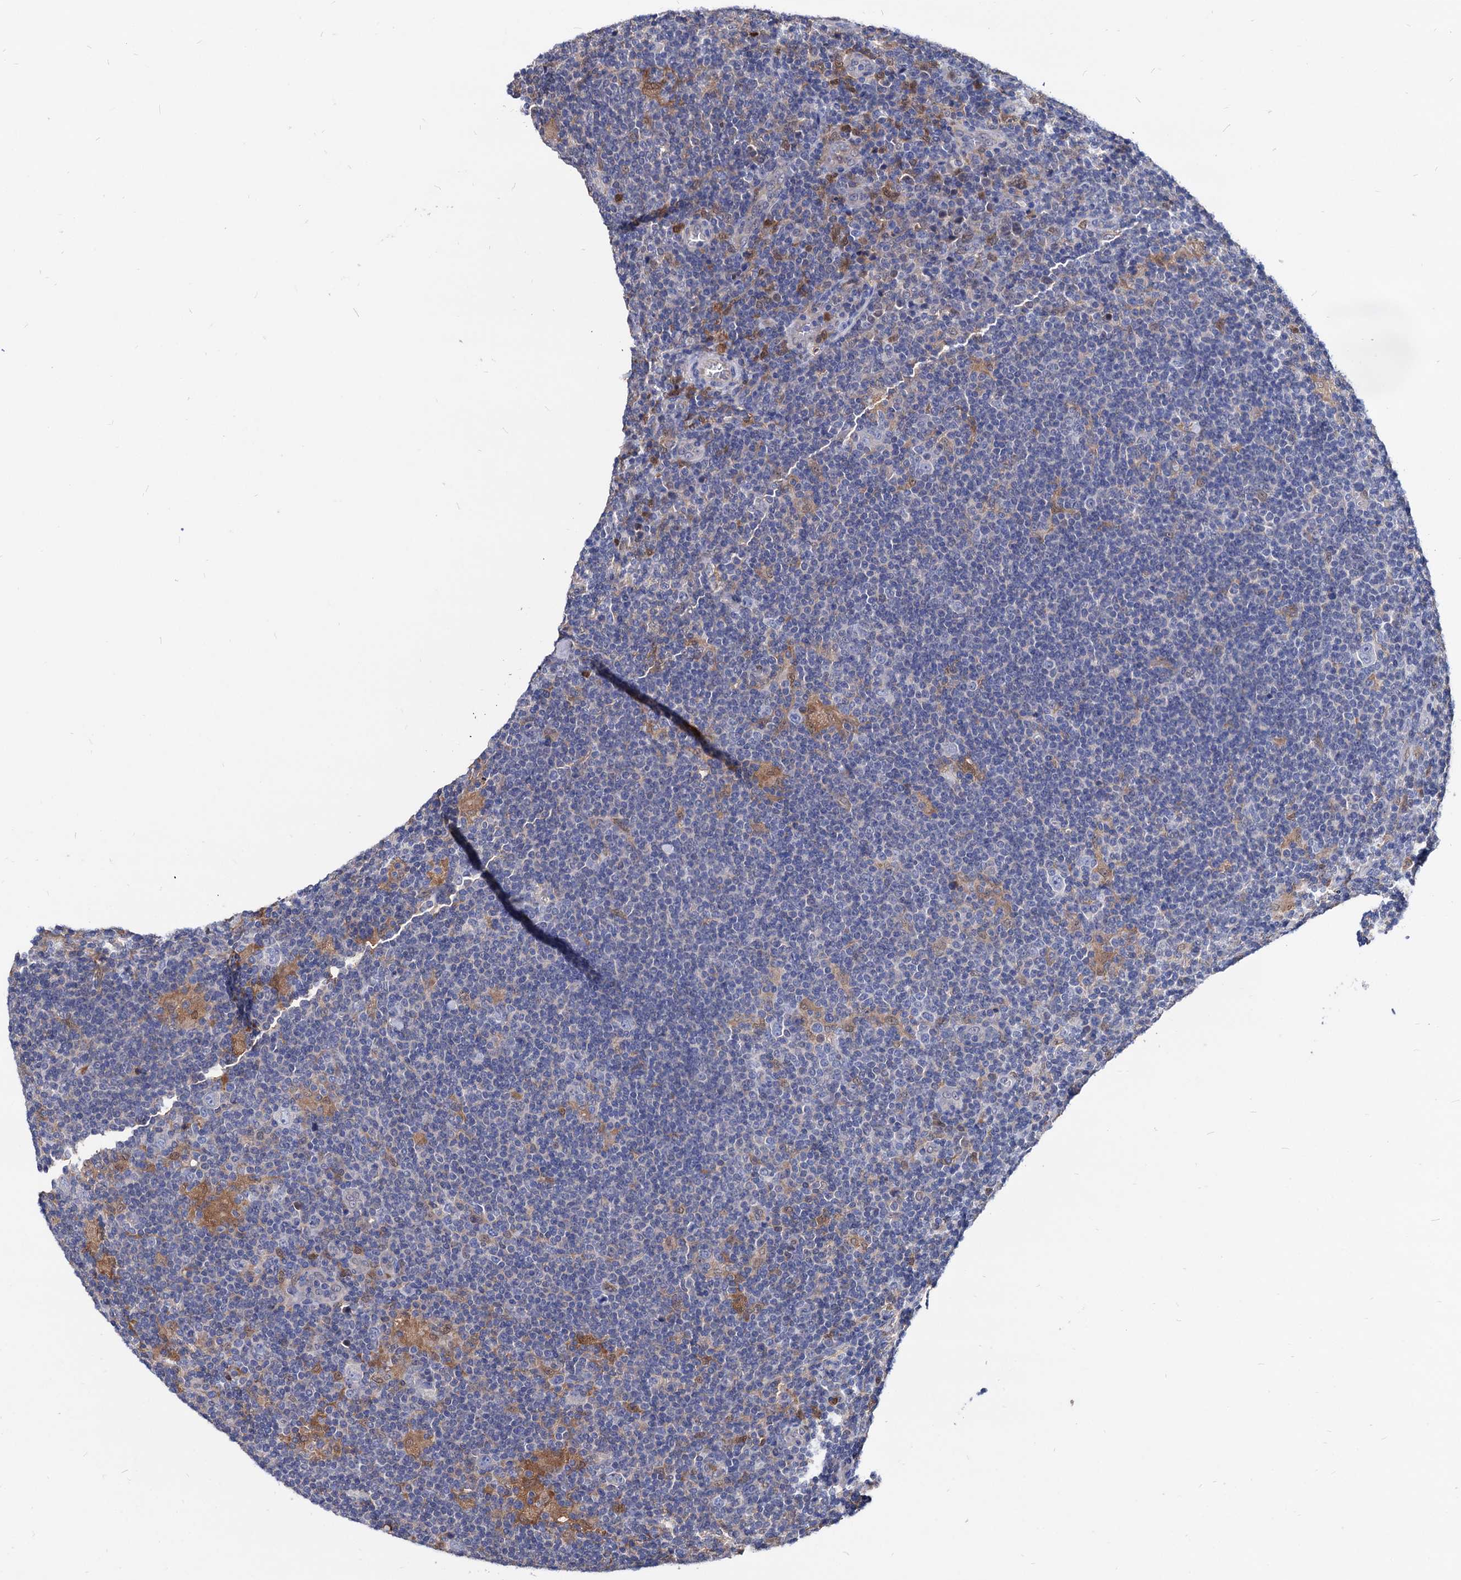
{"staining": {"intensity": "negative", "quantity": "none", "location": "none"}, "tissue": "lymphoma", "cell_type": "Tumor cells", "image_type": "cancer", "snomed": [{"axis": "morphology", "description": "Hodgkin's disease, NOS"}, {"axis": "topography", "description": "Lymph node"}], "caption": "The immunohistochemistry image has no significant expression in tumor cells of Hodgkin's disease tissue.", "gene": "CPPED1", "patient": {"sex": "female", "age": 57}}